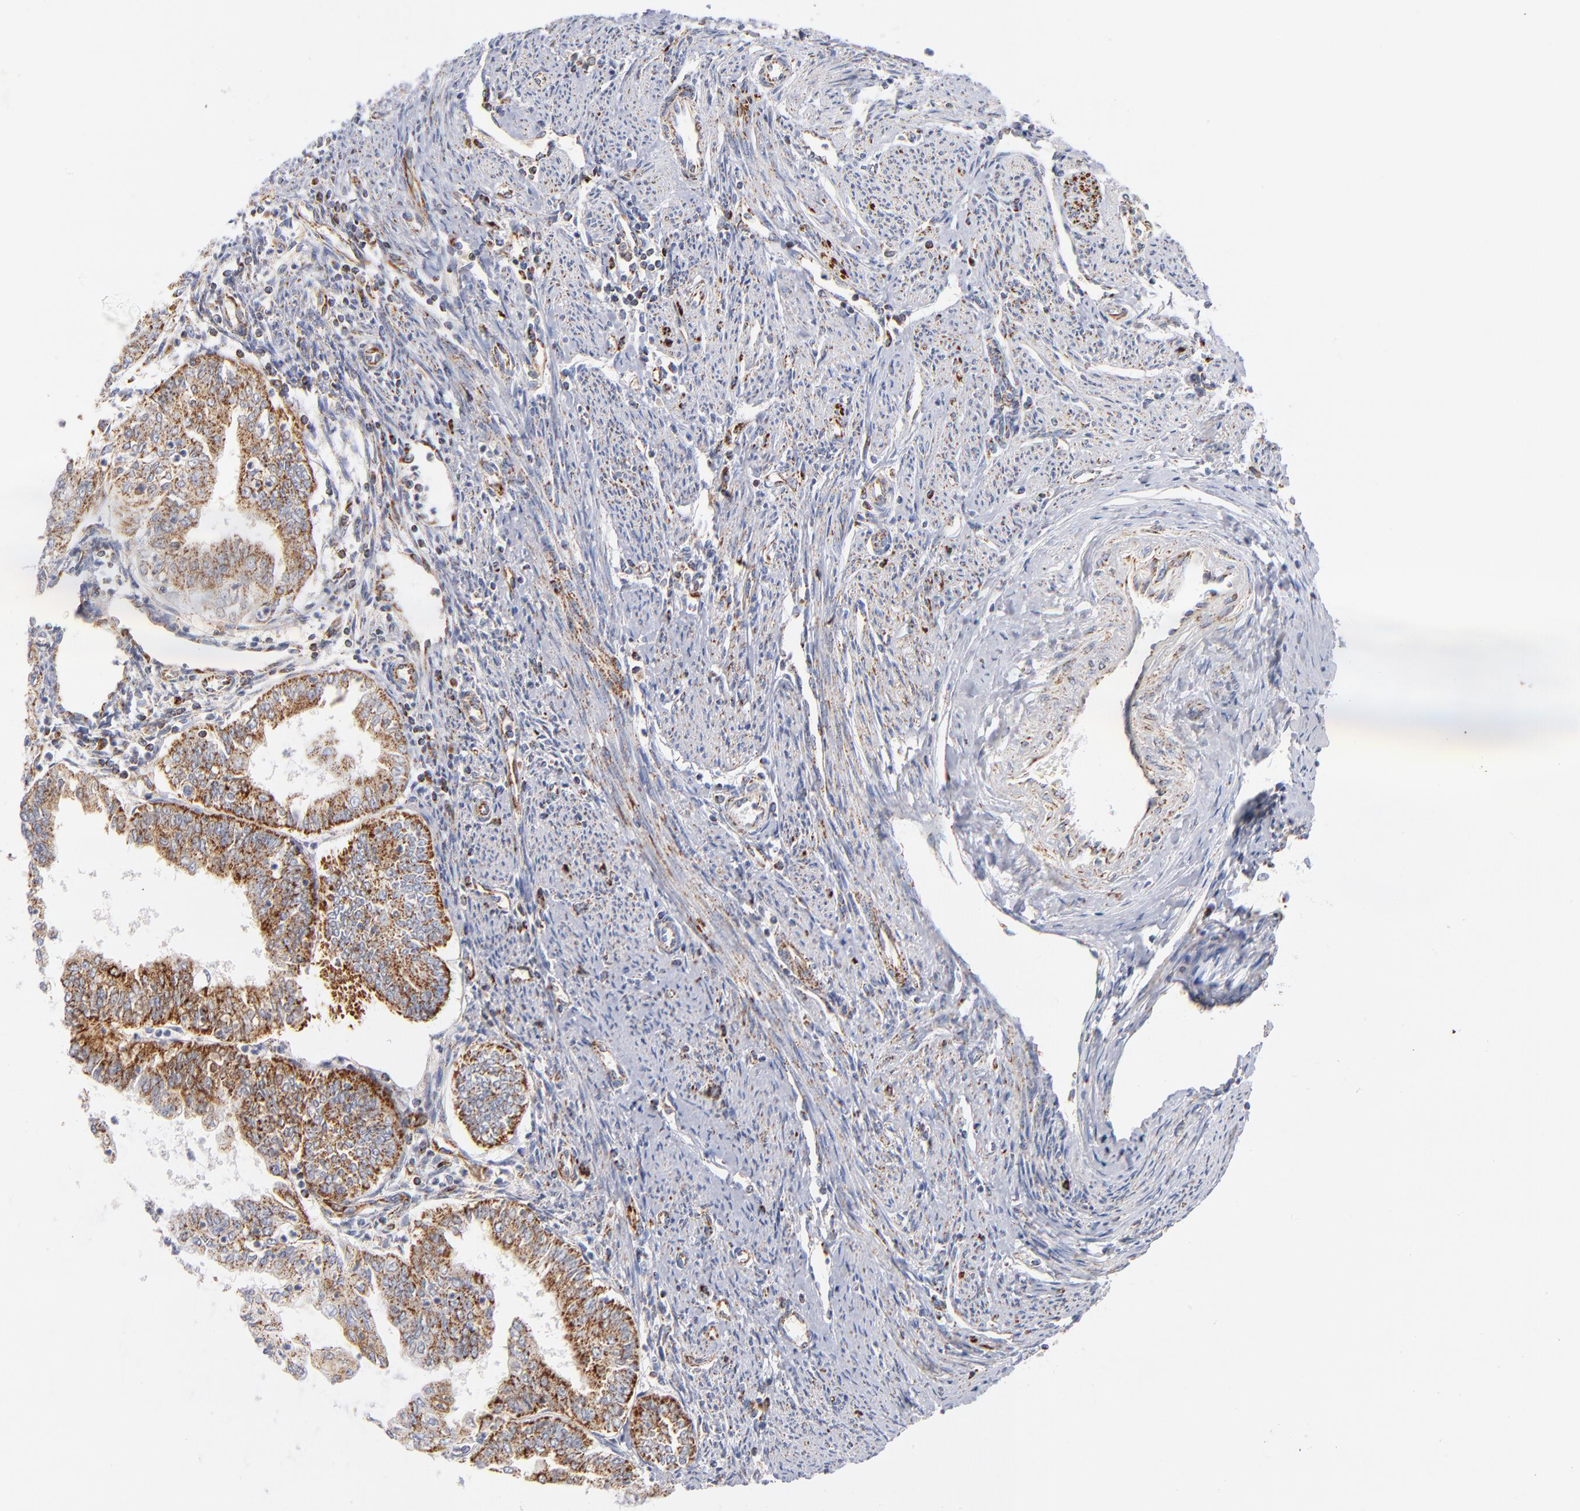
{"staining": {"intensity": "moderate", "quantity": ">75%", "location": "cytoplasmic/membranous"}, "tissue": "endometrial cancer", "cell_type": "Tumor cells", "image_type": "cancer", "snomed": [{"axis": "morphology", "description": "Adenocarcinoma, NOS"}, {"axis": "topography", "description": "Endometrium"}], "caption": "Human endometrial cancer stained for a protein (brown) shows moderate cytoplasmic/membranous positive expression in about >75% of tumor cells.", "gene": "DLAT", "patient": {"sex": "female", "age": 75}}